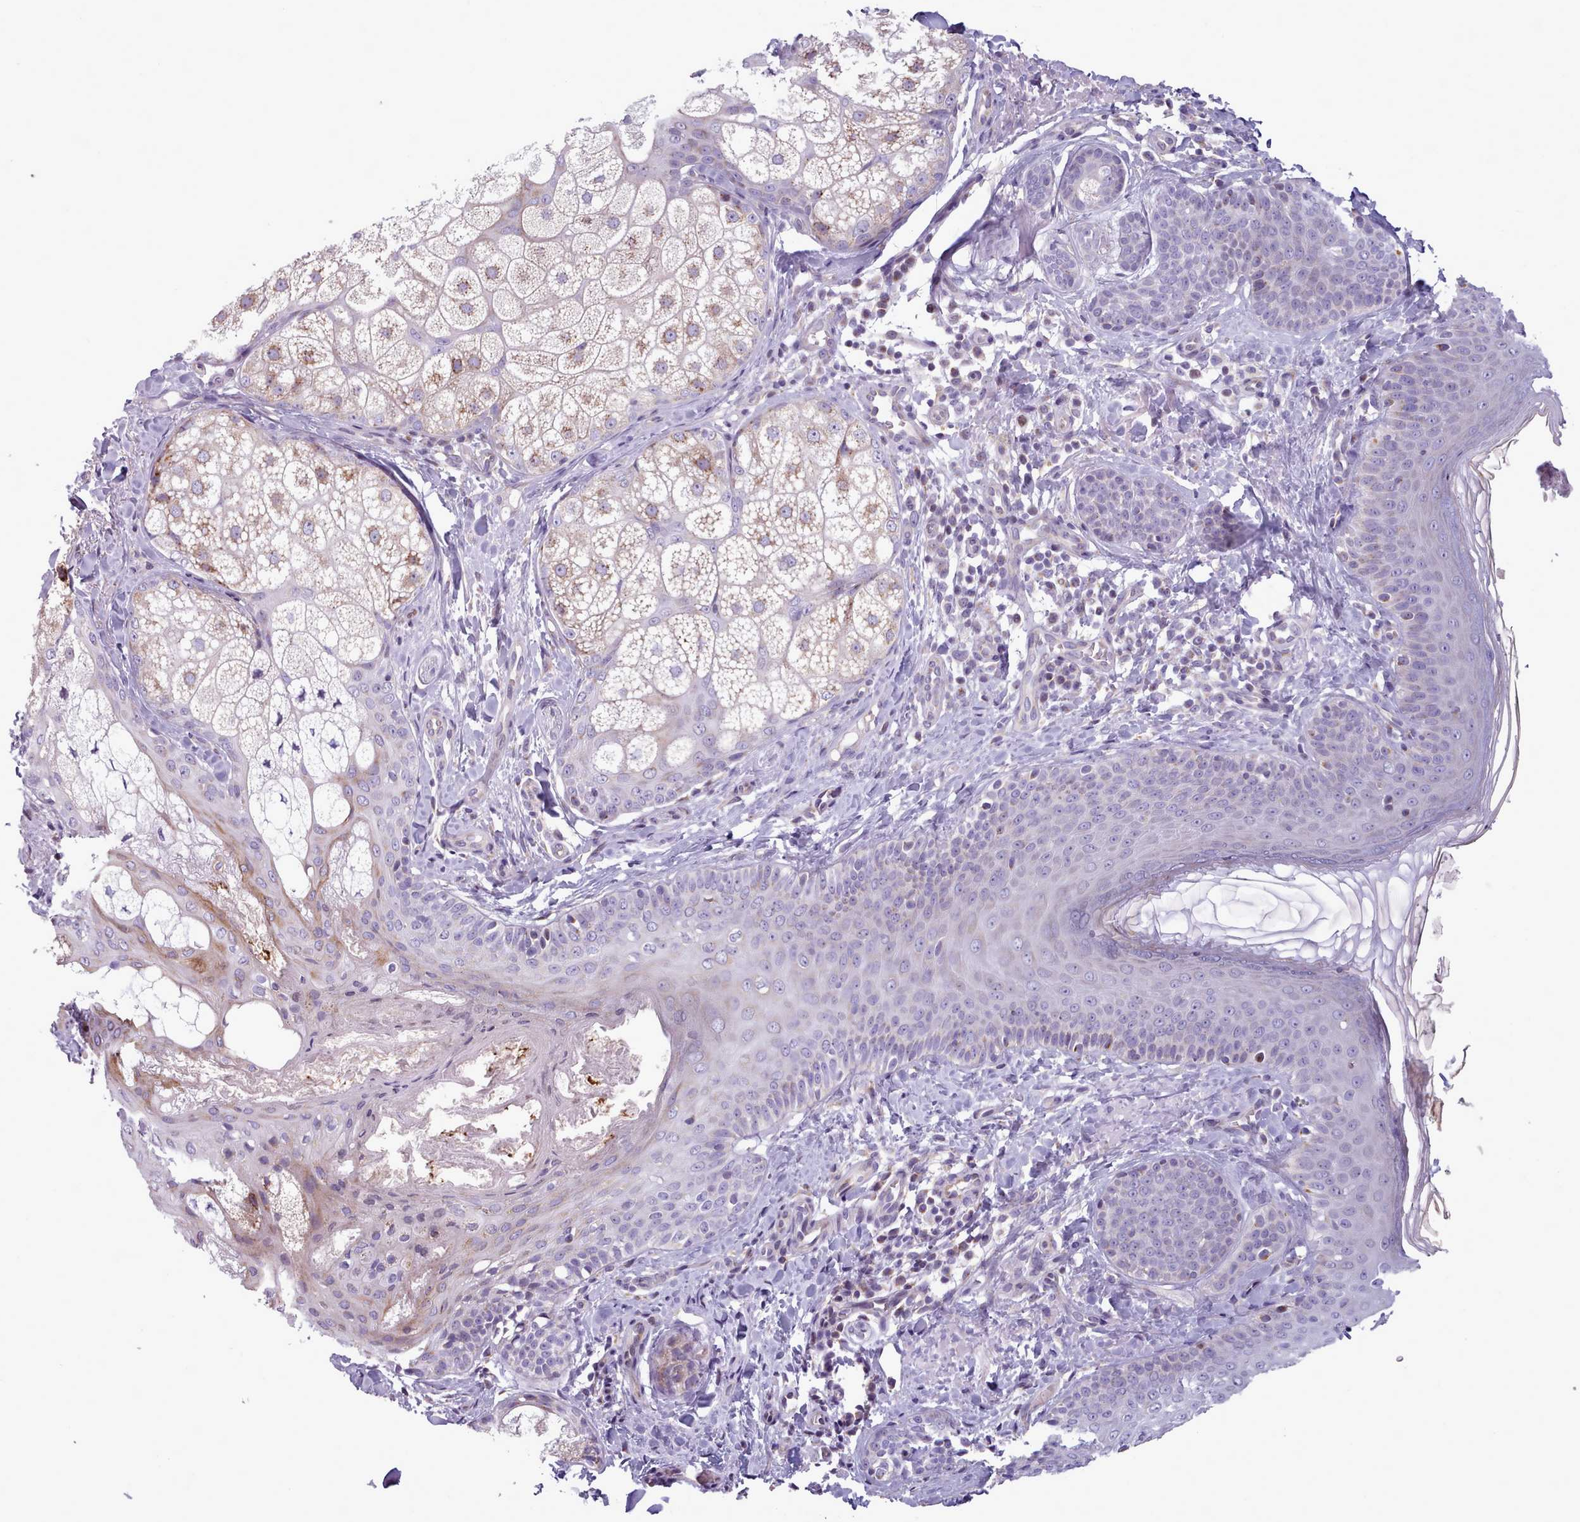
{"staining": {"intensity": "negative", "quantity": "none", "location": "none"}, "tissue": "skin", "cell_type": "Fibroblasts", "image_type": "normal", "snomed": [{"axis": "morphology", "description": "Normal tissue, NOS"}, {"axis": "topography", "description": "Skin"}], "caption": "Immunohistochemistry image of unremarkable skin: skin stained with DAB displays no significant protein expression in fibroblasts.", "gene": "SLC52A3", "patient": {"sex": "male", "age": 57}}